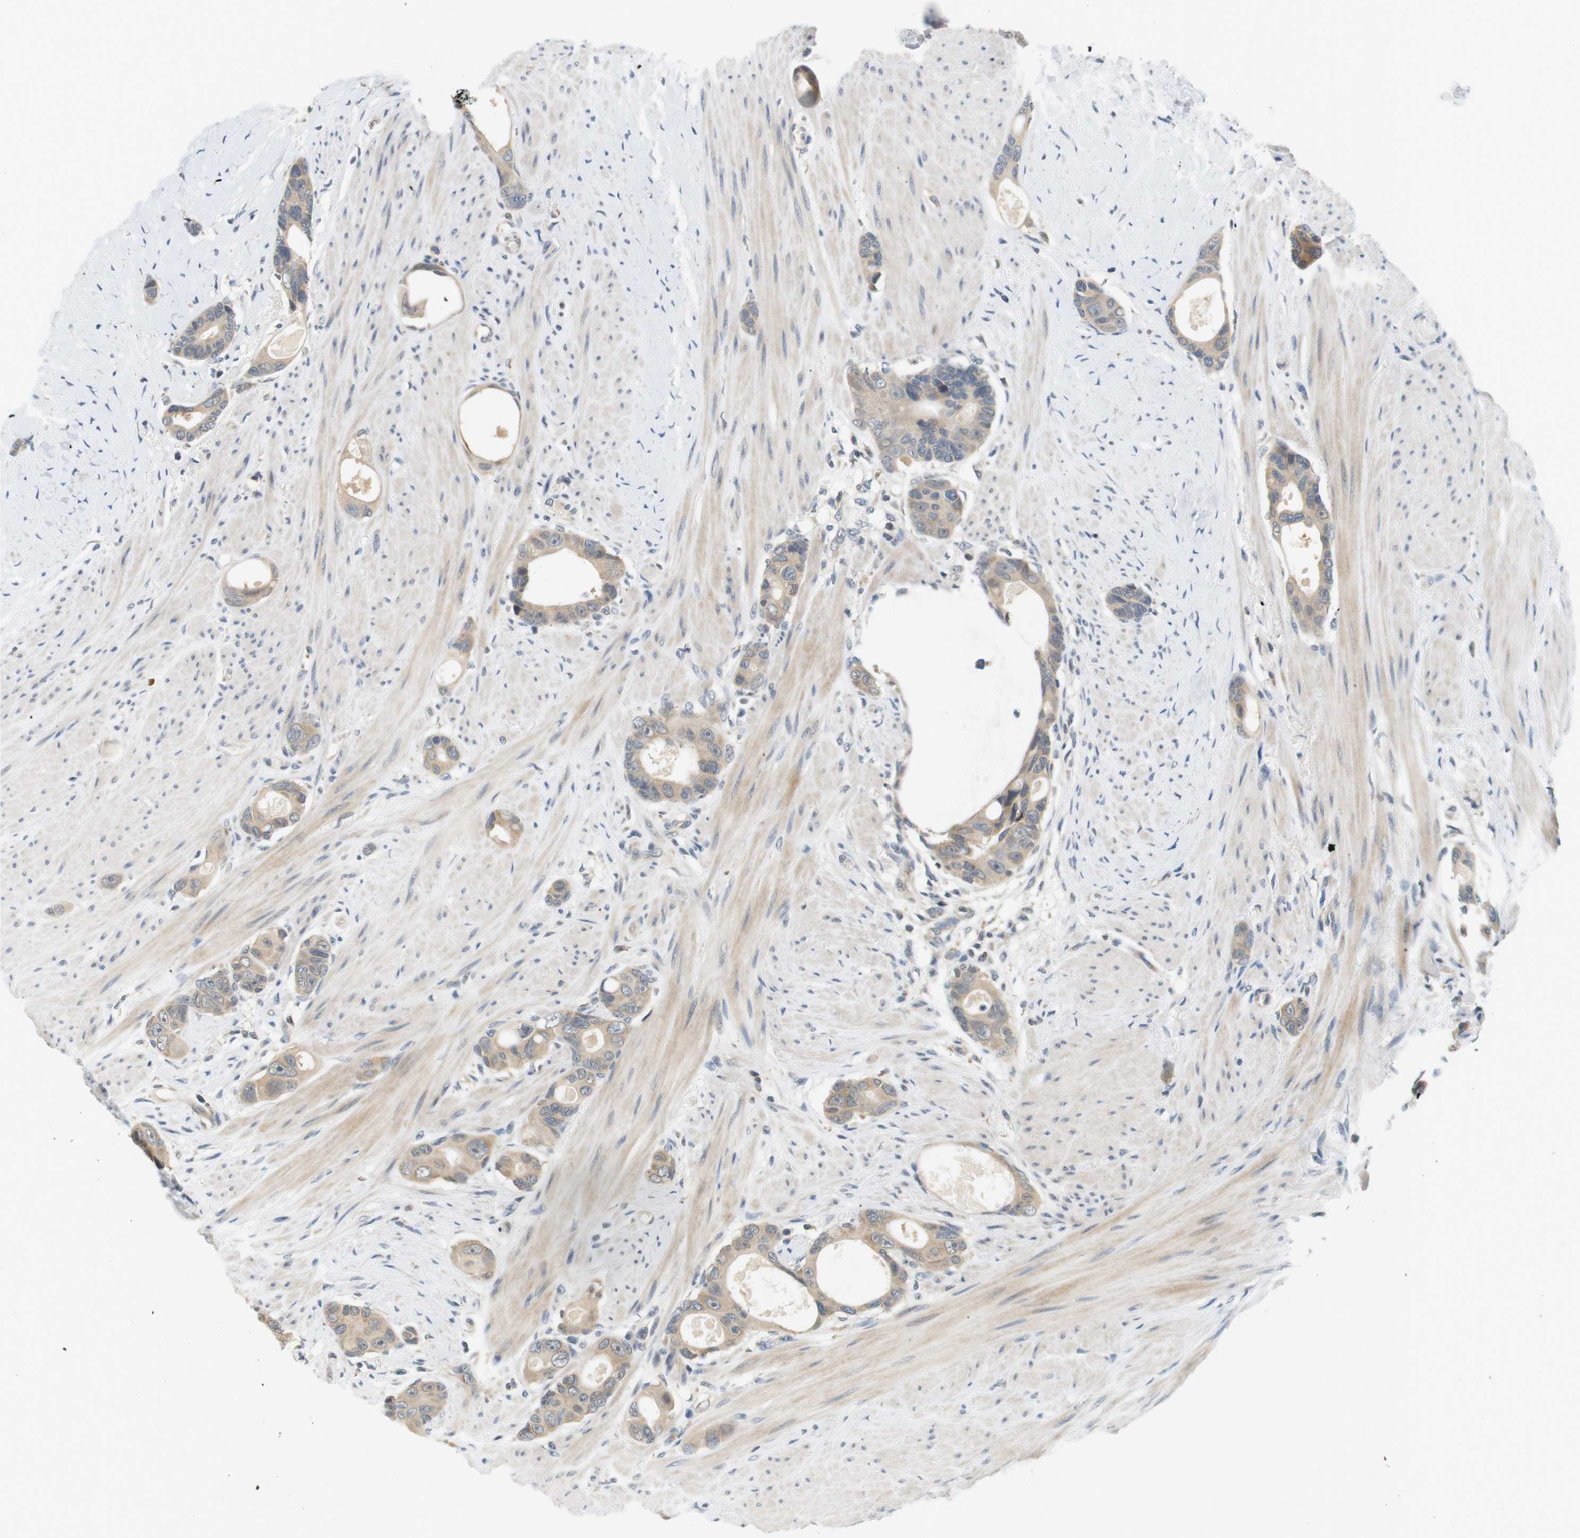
{"staining": {"intensity": "weak", "quantity": ">75%", "location": "cytoplasmic/membranous"}, "tissue": "colorectal cancer", "cell_type": "Tumor cells", "image_type": "cancer", "snomed": [{"axis": "morphology", "description": "Adenocarcinoma, NOS"}, {"axis": "topography", "description": "Rectum"}], "caption": "The photomicrograph demonstrates staining of colorectal cancer (adenocarcinoma), revealing weak cytoplasmic/membranous protein positivity (brown color) within tumor cells.", "gene": "WNT7A", "patient": {"sex": "male", "age": 51}}